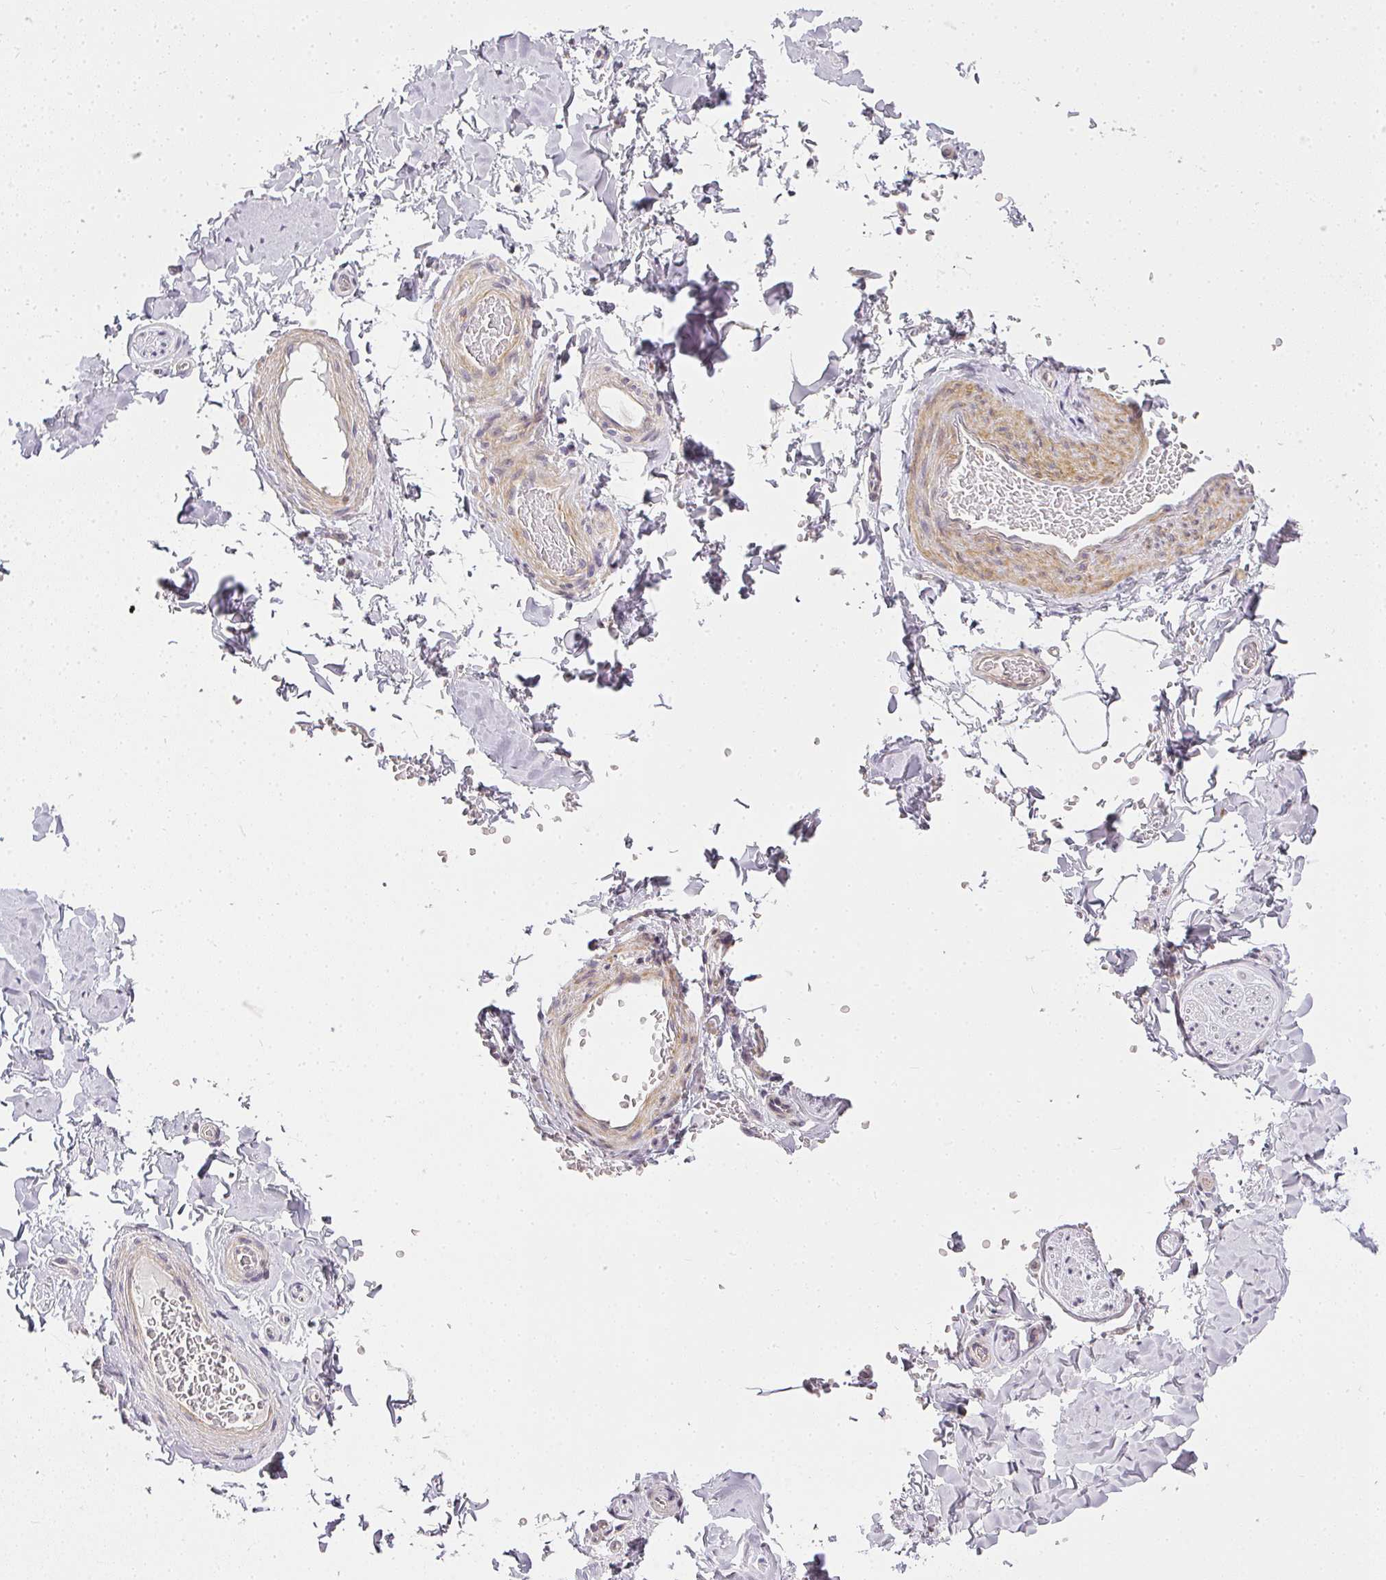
{"staining": {"intensity": "negative", "quantity": "none", "location": "none"}, "tissue": "adipose tissue", "cell_type": "Adipocytes", "image_type": "normal", "snomed": [{"axis": "morphology", "description": "Normal tissue, NOS"}, {"axis": "topography", "description": "Soft tissue"}, {"axis": "topography", "description": "Adipose tissue"}, {"axis": "topography", "description": "Vascular tissue"}, {"axis": "topography", "description": "Peripheral nerve tissue"}], "caption": "The histopathology image displays no significant staining in adipocytes of adipose tissue. (DAB IHC, high magnification).", "gene": "MED19", "patient": {"sex": "male", "age": 46}}